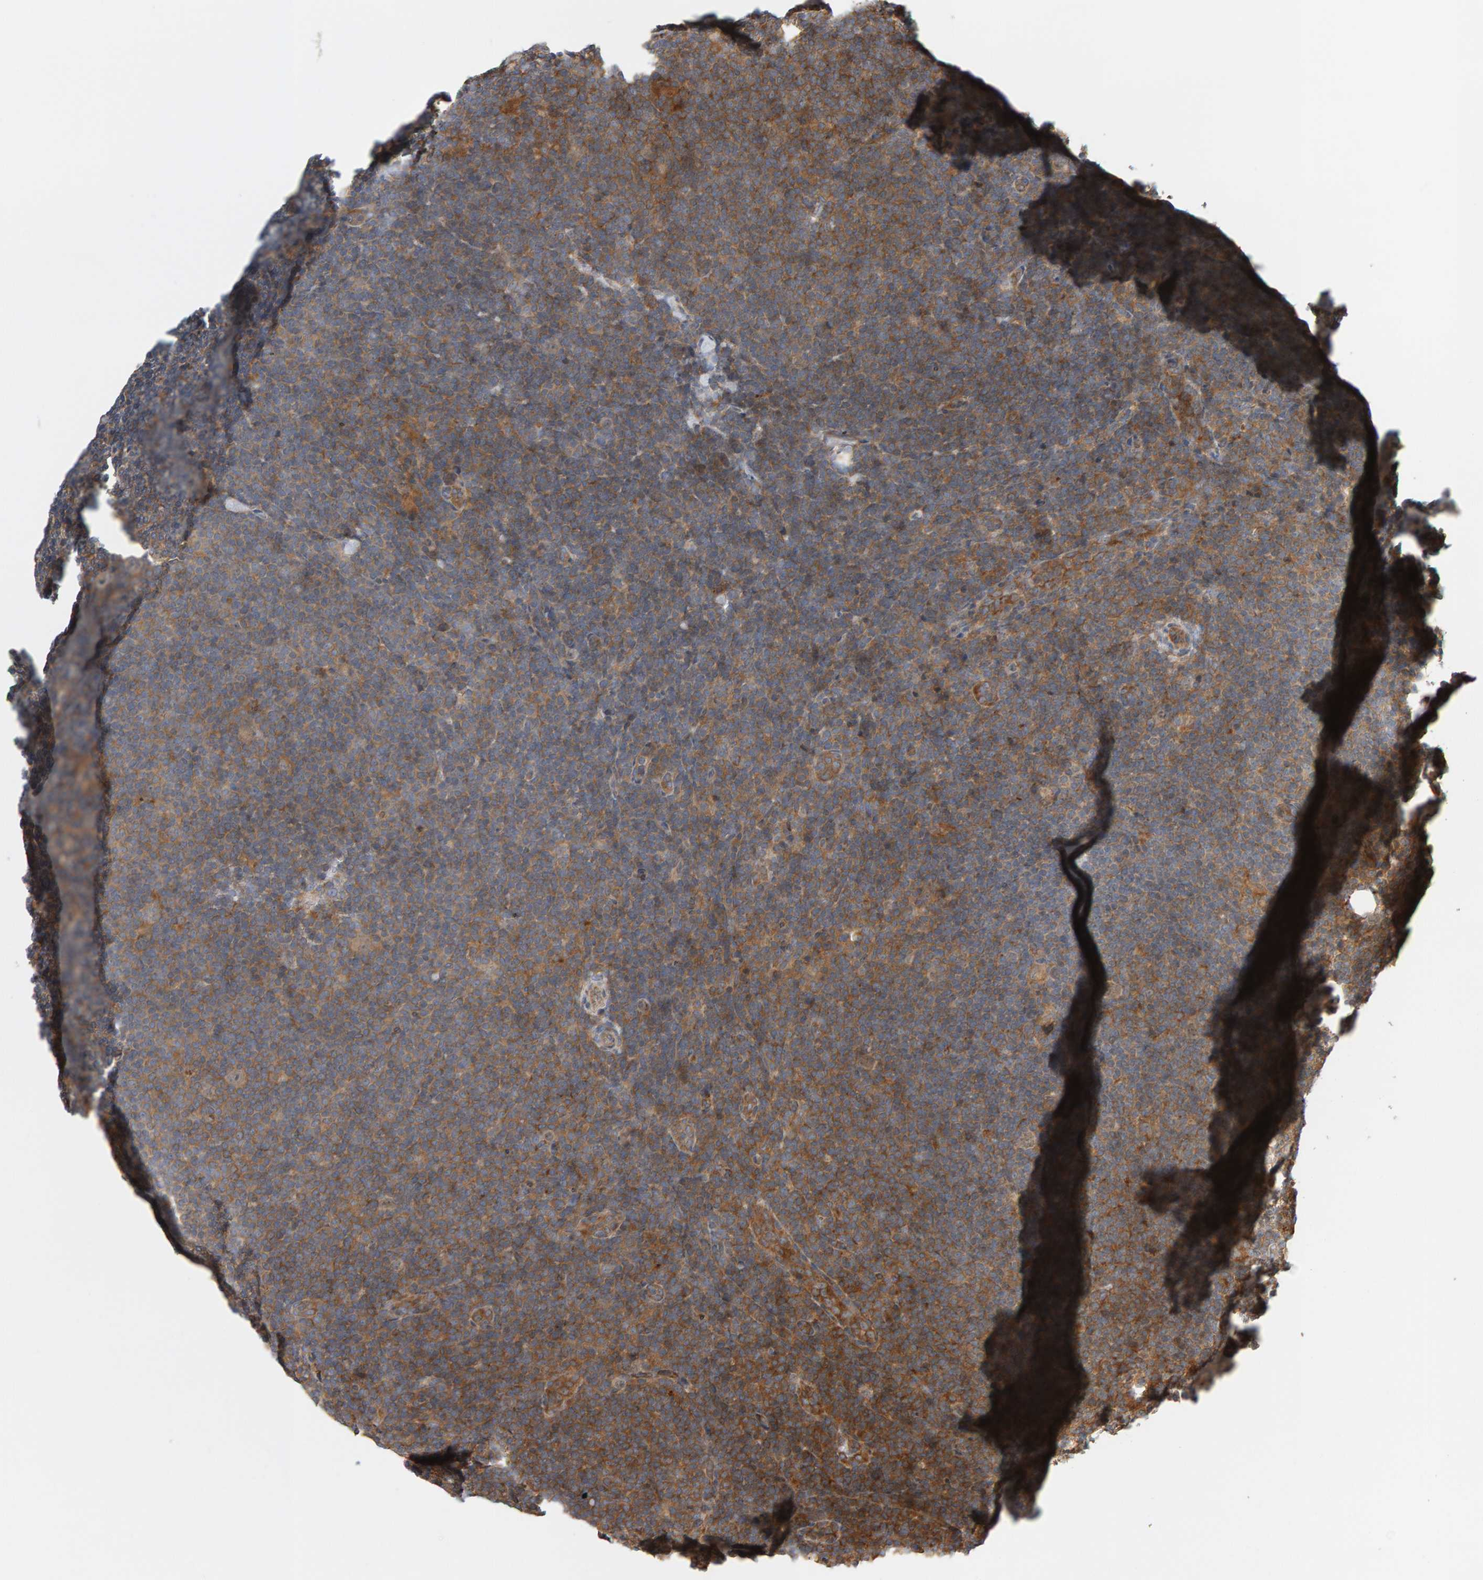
{"staining": {"intensity": "weak", "quantity": "25%-75%", "location": "cytoplasmic/membranous"}, "tissue": "lymphoma", "cell_type": "Tumor cells", "image_type": "cancer", "snomed": [{"axis": "morphology", "description": "Hodgkin's disease, NOS"}, {"axis": "topography", "description": "Lymph node"}], "caption": "A brown stain labels weak cytoplasmic/membranous positivity of a protein in lymphoma tumor cells.", "gene": "C9orf72", "patient": {"sex": "female", "age": 57}}